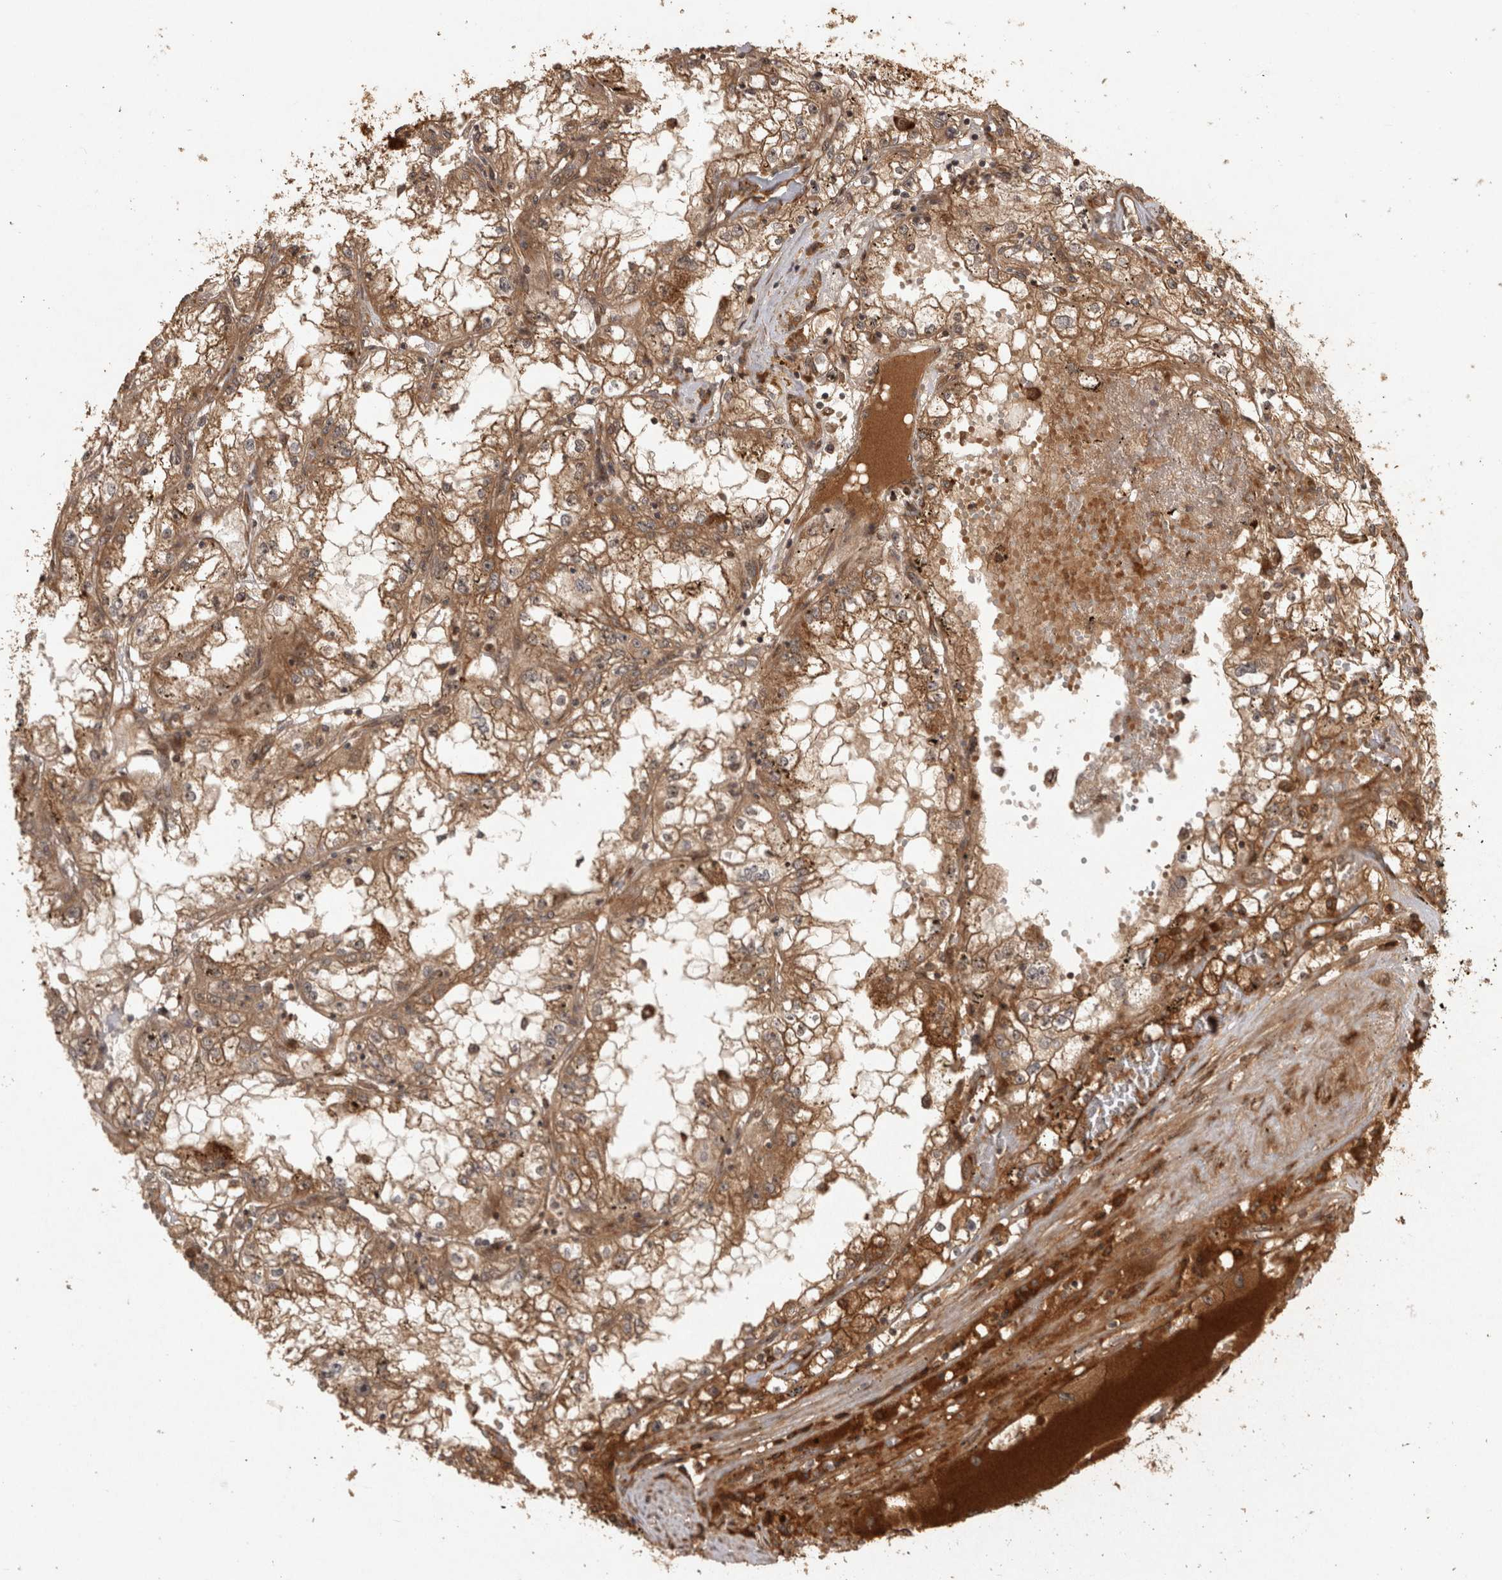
{"staining": {"intensity": "moderate", "quantity": ">75%", "location": "cytoplasmic/membranous"}, "tissue": "renal cancer", "cell_type": "Tumor cells", "image_type": "cancer", "snomed": [{"axis": "morphology", "description": "Adenocarcinoma, NOS"}, {"axis": "topography", "description": "Kidney"}], "caption": "Immunohistochemical staining of human renal adenocarcinoma shows moderate cytoplasmic/membranous protein expression in about >75% of tumor cells.", "gene": "CAMSAP2", "patient": {"sex": "male", "age": 56}}